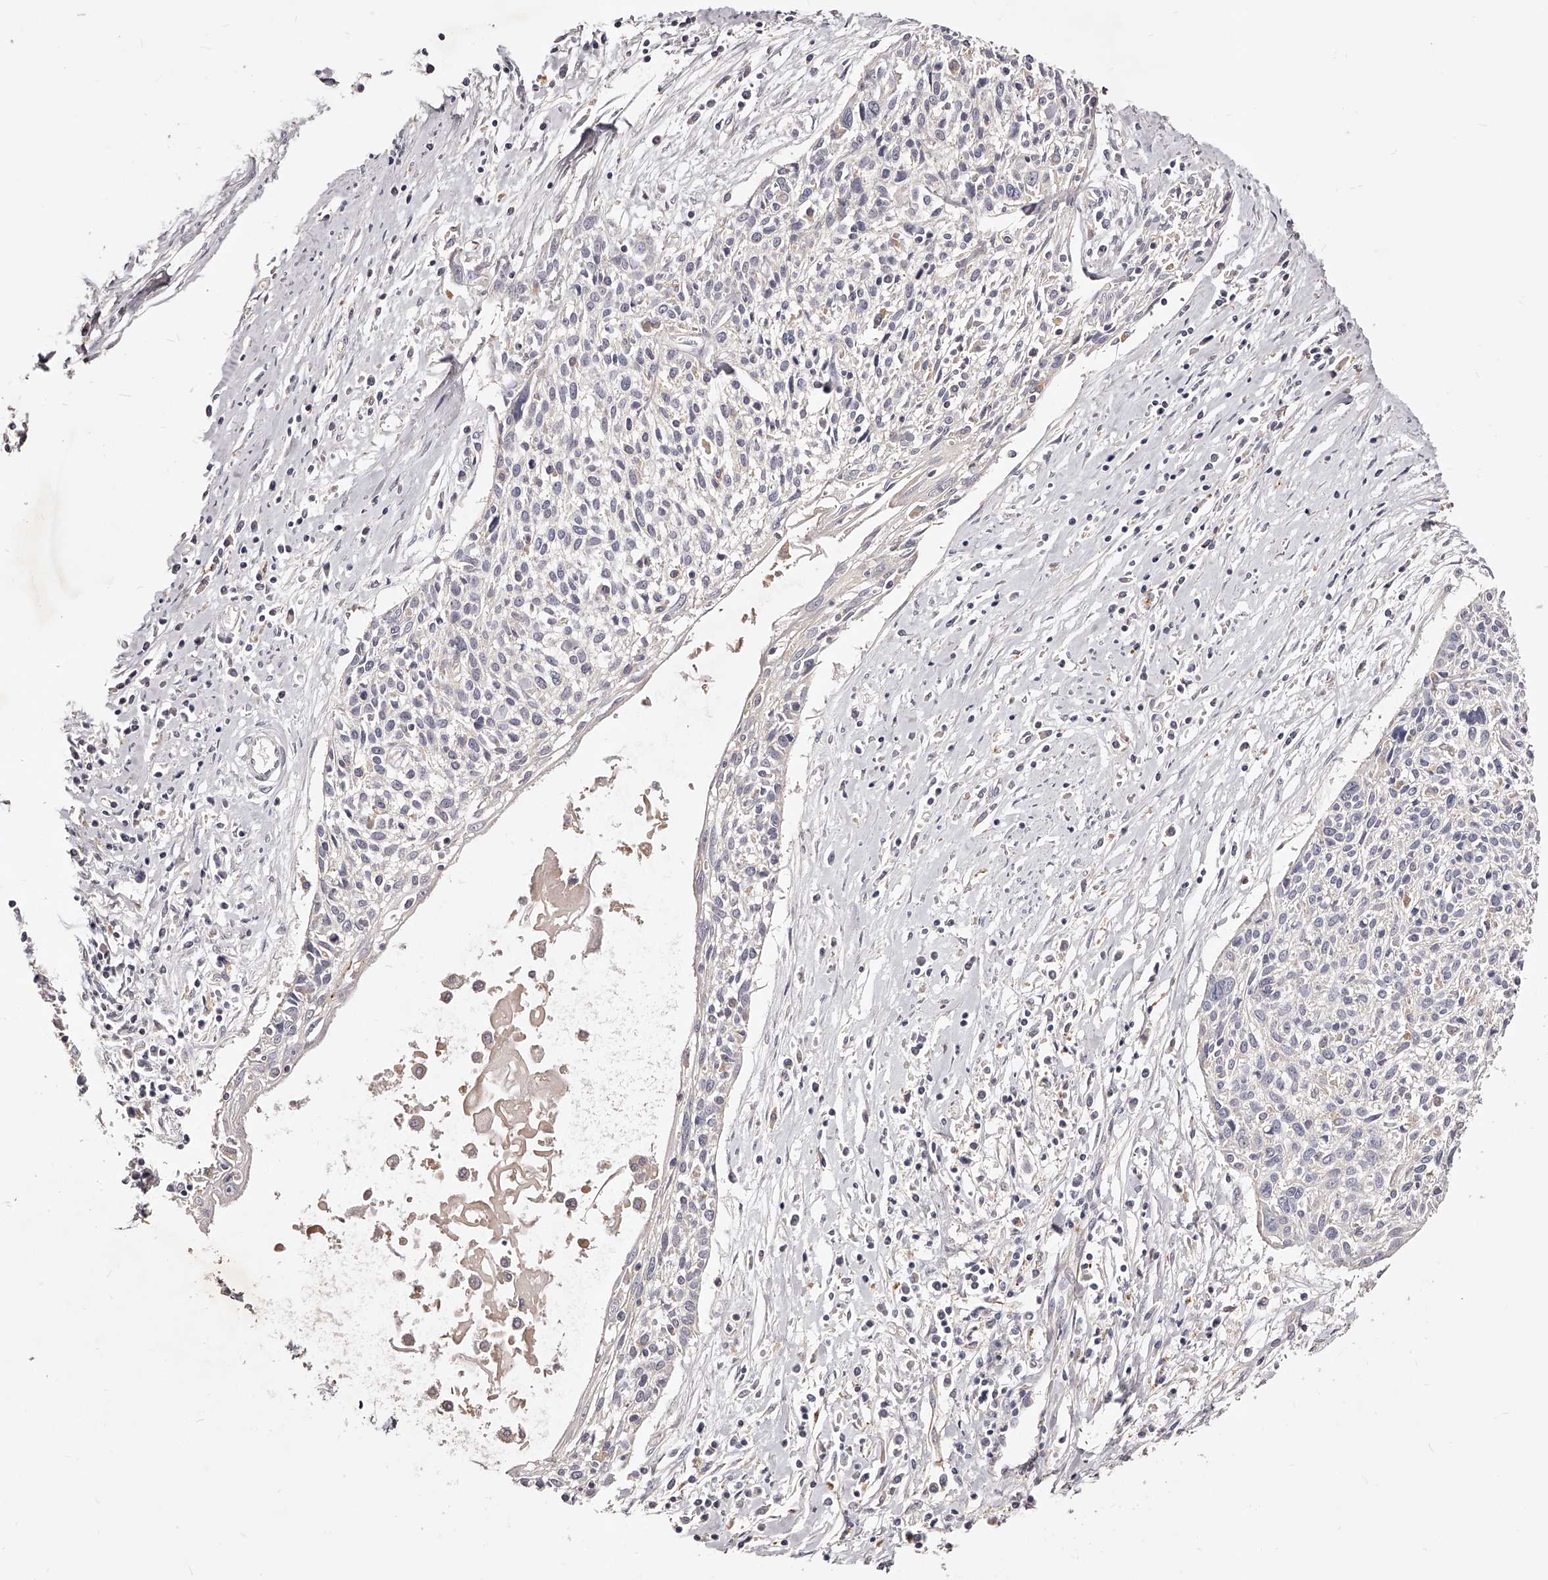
{"staining": {"intensity": "negative", "quantity": "none", "location": "none"}, "tissue": "cervical cancer", "cell_type": "Tumor cells", "image_type": "cancer", "snomed": [{"axis": "morphology", "description": "Squamous cell carcinoma, NOS"}, {"axis": "topography", "description": "Cervix"}], "caption": "The micrograph shows no staining of tumor cells in cervical squamous cell carcinoma.", "gene": "PHACTR1", "patient": {"sex": "female", "age": 51}}